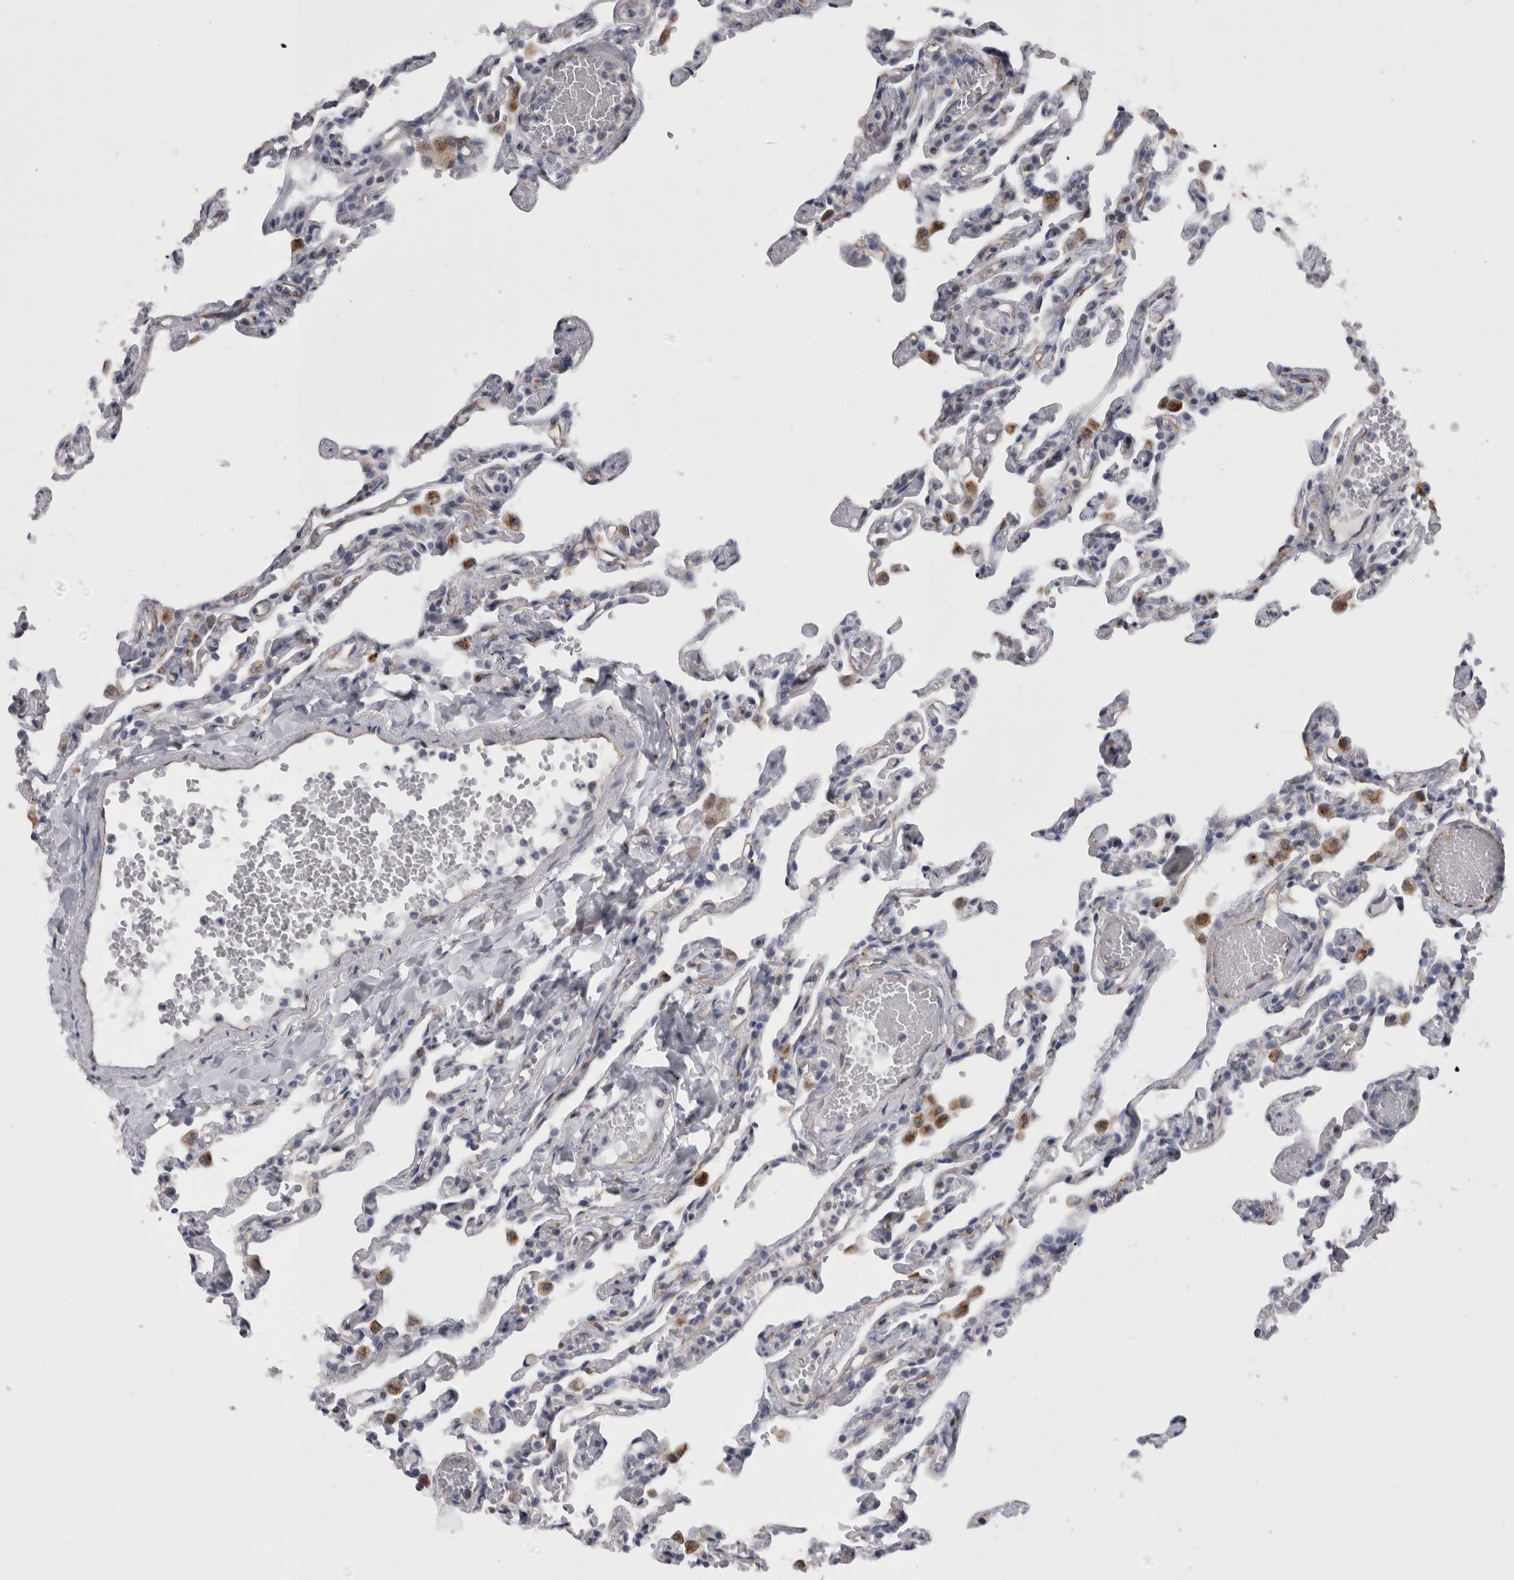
{"staining": {"intensity": "negative", "quantity": "none", "location": "none"}, "tissue": "lung", "cell_type": "Alveolar cells", "image_type": "normal", "snomed": [{"axis": "morphology", "description": "Normal tissue, NOS"}, {"axis": "topography", "description": "Lung"}], "caption": "IHC of normal human lung demonstrates no expression in alveolar cells. (DAB (3,3'-diaminobenzidine) immunohistochemistry, high magnification).", "gene": "ACOT7", "patient": {"sex": "male", "age": 21}}